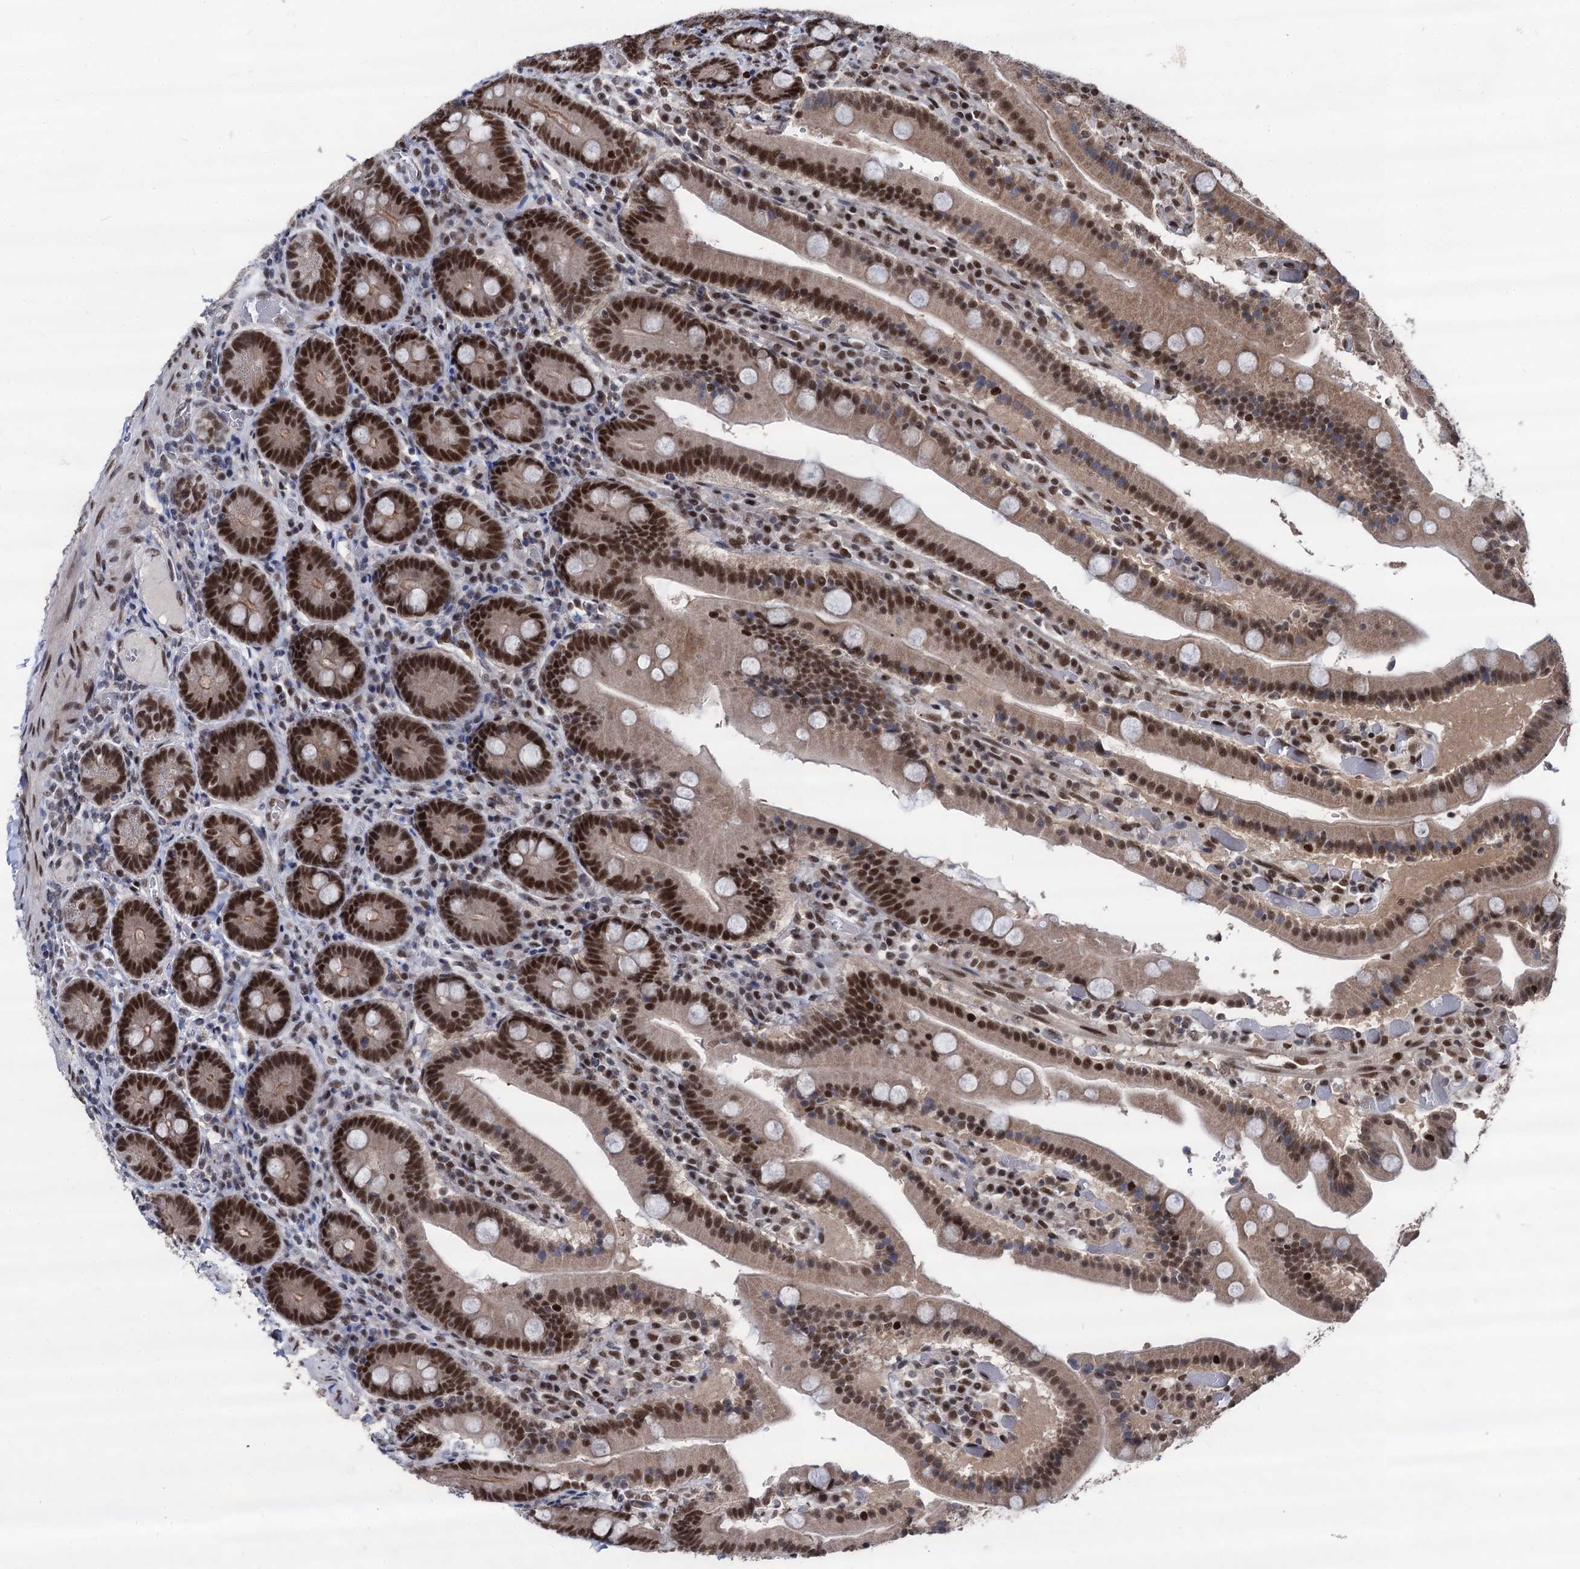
{"staining": {"intensity": "strong", "quantity": ">75%", "location": "nuclear"}, "tissue": "duodenum", "cell_type": "Glandular cells", "image_type": "normal", "snomed": [{"axis": "morphology", "description": "Normal tissue, NOS"}, {"axis": "topography", "description": "Duodenum"}], "caption": "A high-resolution image shows IHC staining of unremarkable duodenum, which shows strong nuclear expression in approximately >75% of glandular cells. (Stains: DAB (3,3'-diaminobenzidine) in brown, nuclei in blue, Microscopy: brightfield microscopy at high magnification).", "gene": "GALNT11", "patient": {"sex": "female", "age": 62}}